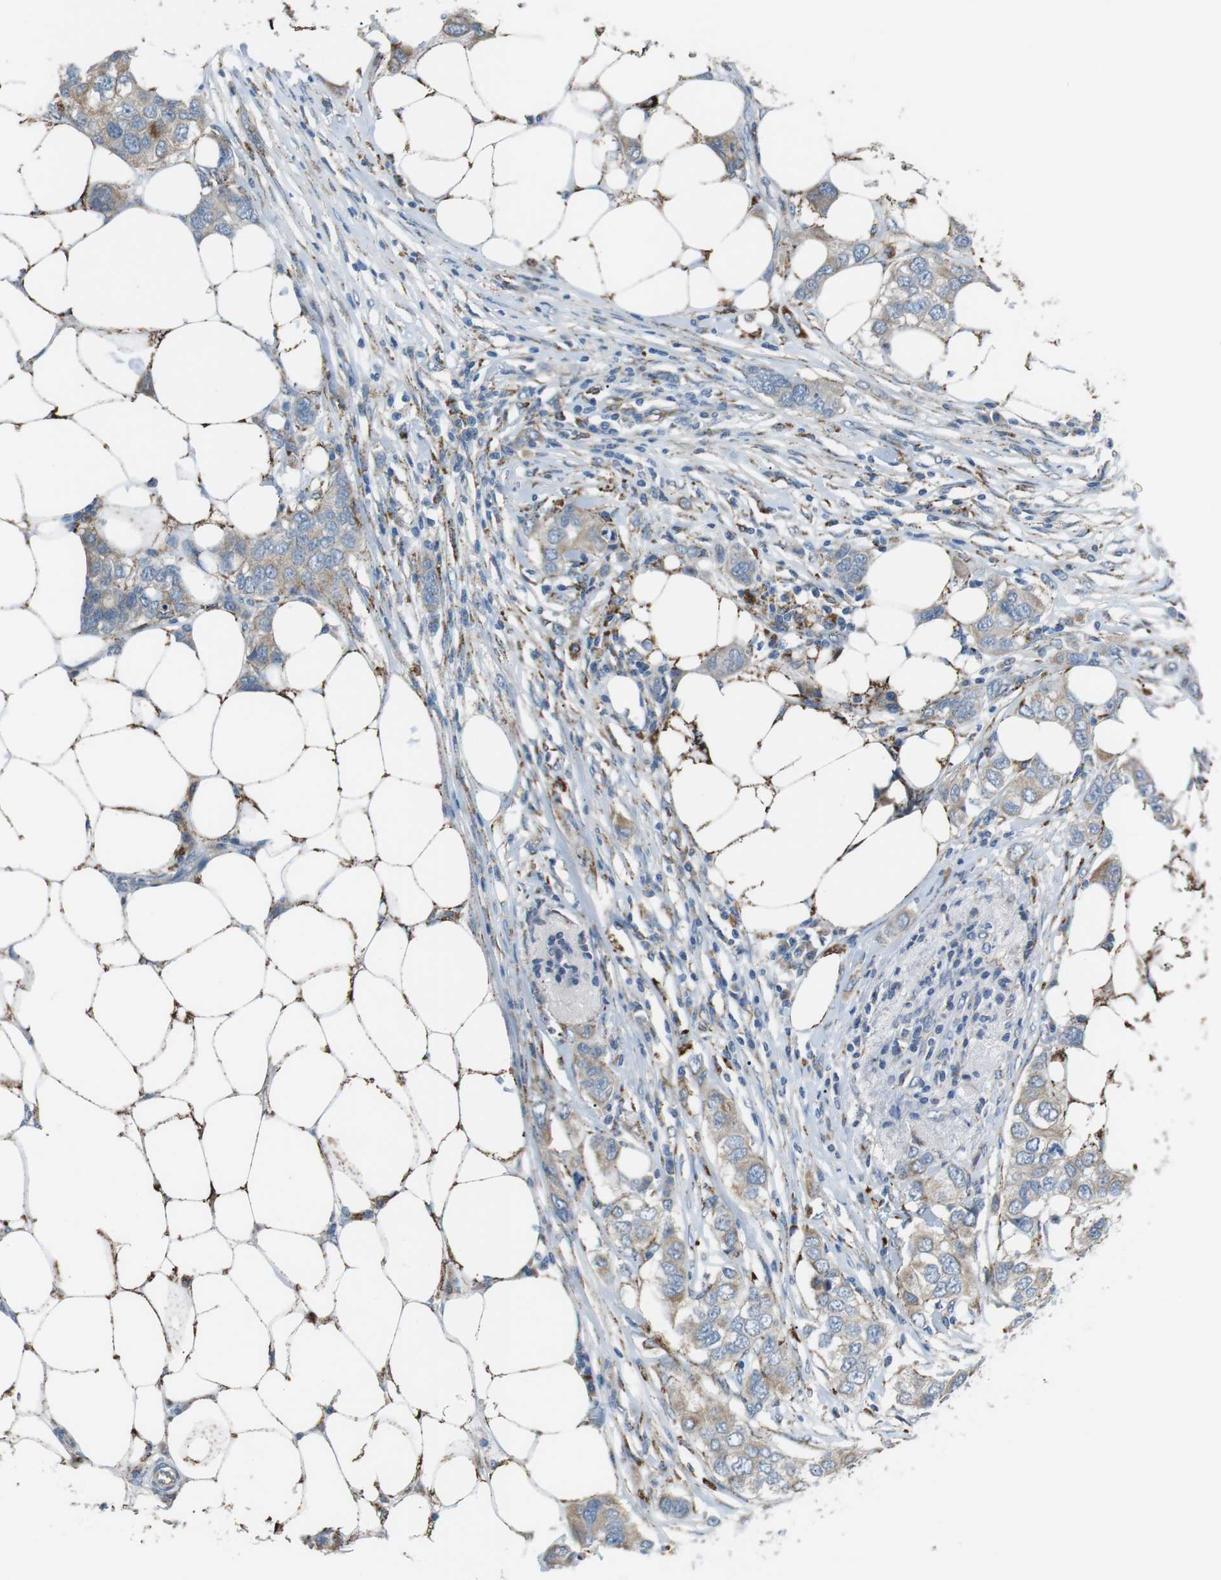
{"staining": {"intensity": "weak", "quantity": "25%-75%", "location": "cytoplasmic/membranous"}, "tissue": "breast cancer", "cell_type": "Tumor cells", "image_type": "cancer", "snomed": [{"axis": "morphology", "description": "Duct carcinoma"}, {"axis": "topography", "description": "Breast"}], "caption": "This is an image of IHC staining of breast cancer (intraductal carcinoma), which shows weak positivity in the cytoplasmic/membranous of tumor cells.", "gene": "CD300E", "patient": {"sex": "female", "age": 50}}